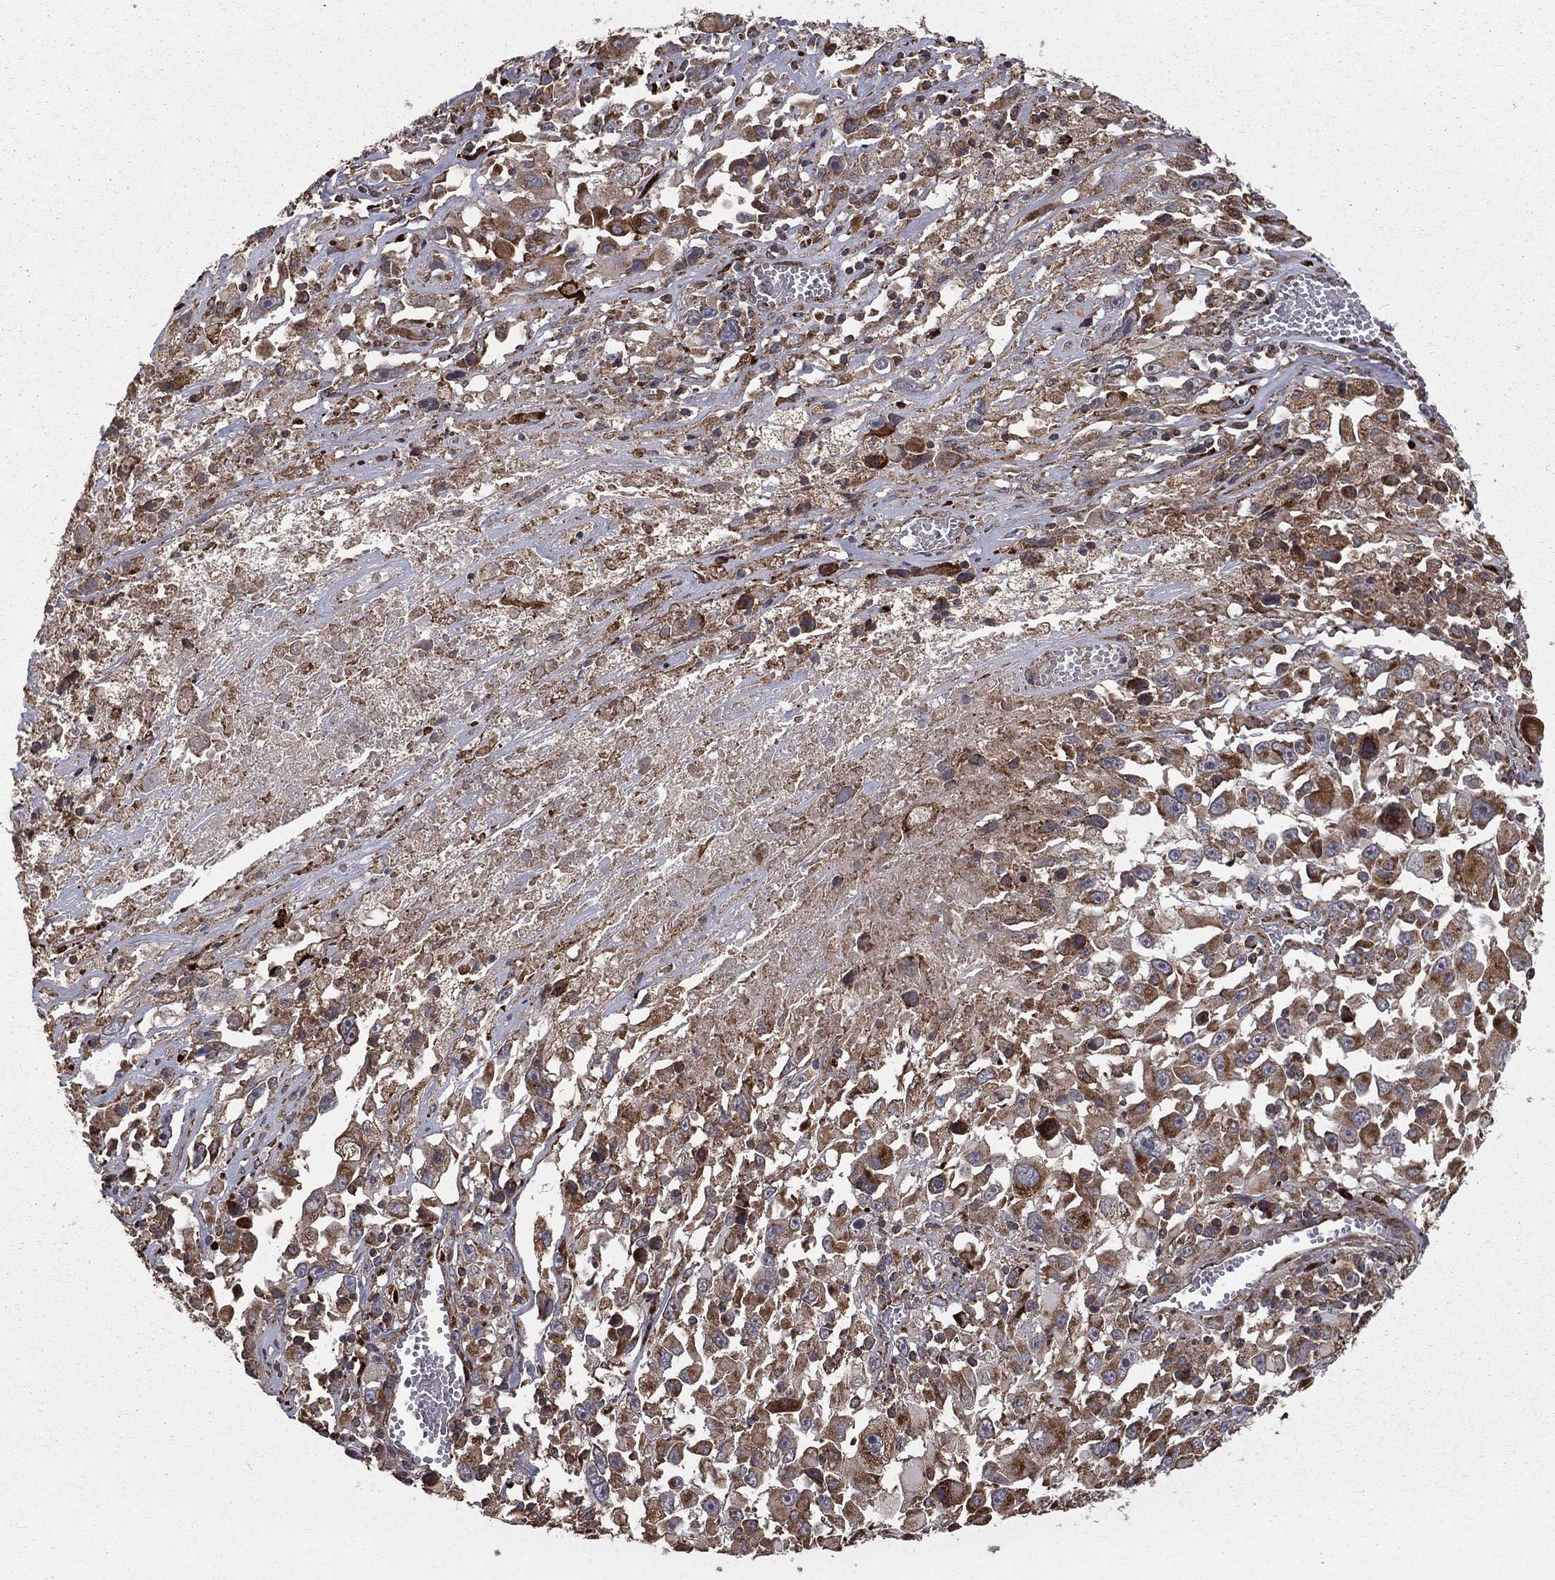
{"staining": {"intensity": "strong", "quantity": "25%-75%", "location": "cytoplasmic/membranous"}, "tissue": "melanoma", "cell_type": "Tumor cells", "image_type": "cancer", "snomed": [{"axis": "morphology", "description": "Malignant melanoma, Metastatic site"}, {"axis": "topography", "description": "Soft tissue"}], "caption": "Malignant melanoma (metastatic site) was stained to show a protein in brown. There is high levels of strong cytoplasmic/membranous staining in about 25%-75% of tumor cells. (brown staining indicates protein expression, while blue staining denotes nuclei).", "gene": "OLFML1", "patient": {"sex": "male", "age": 50}}